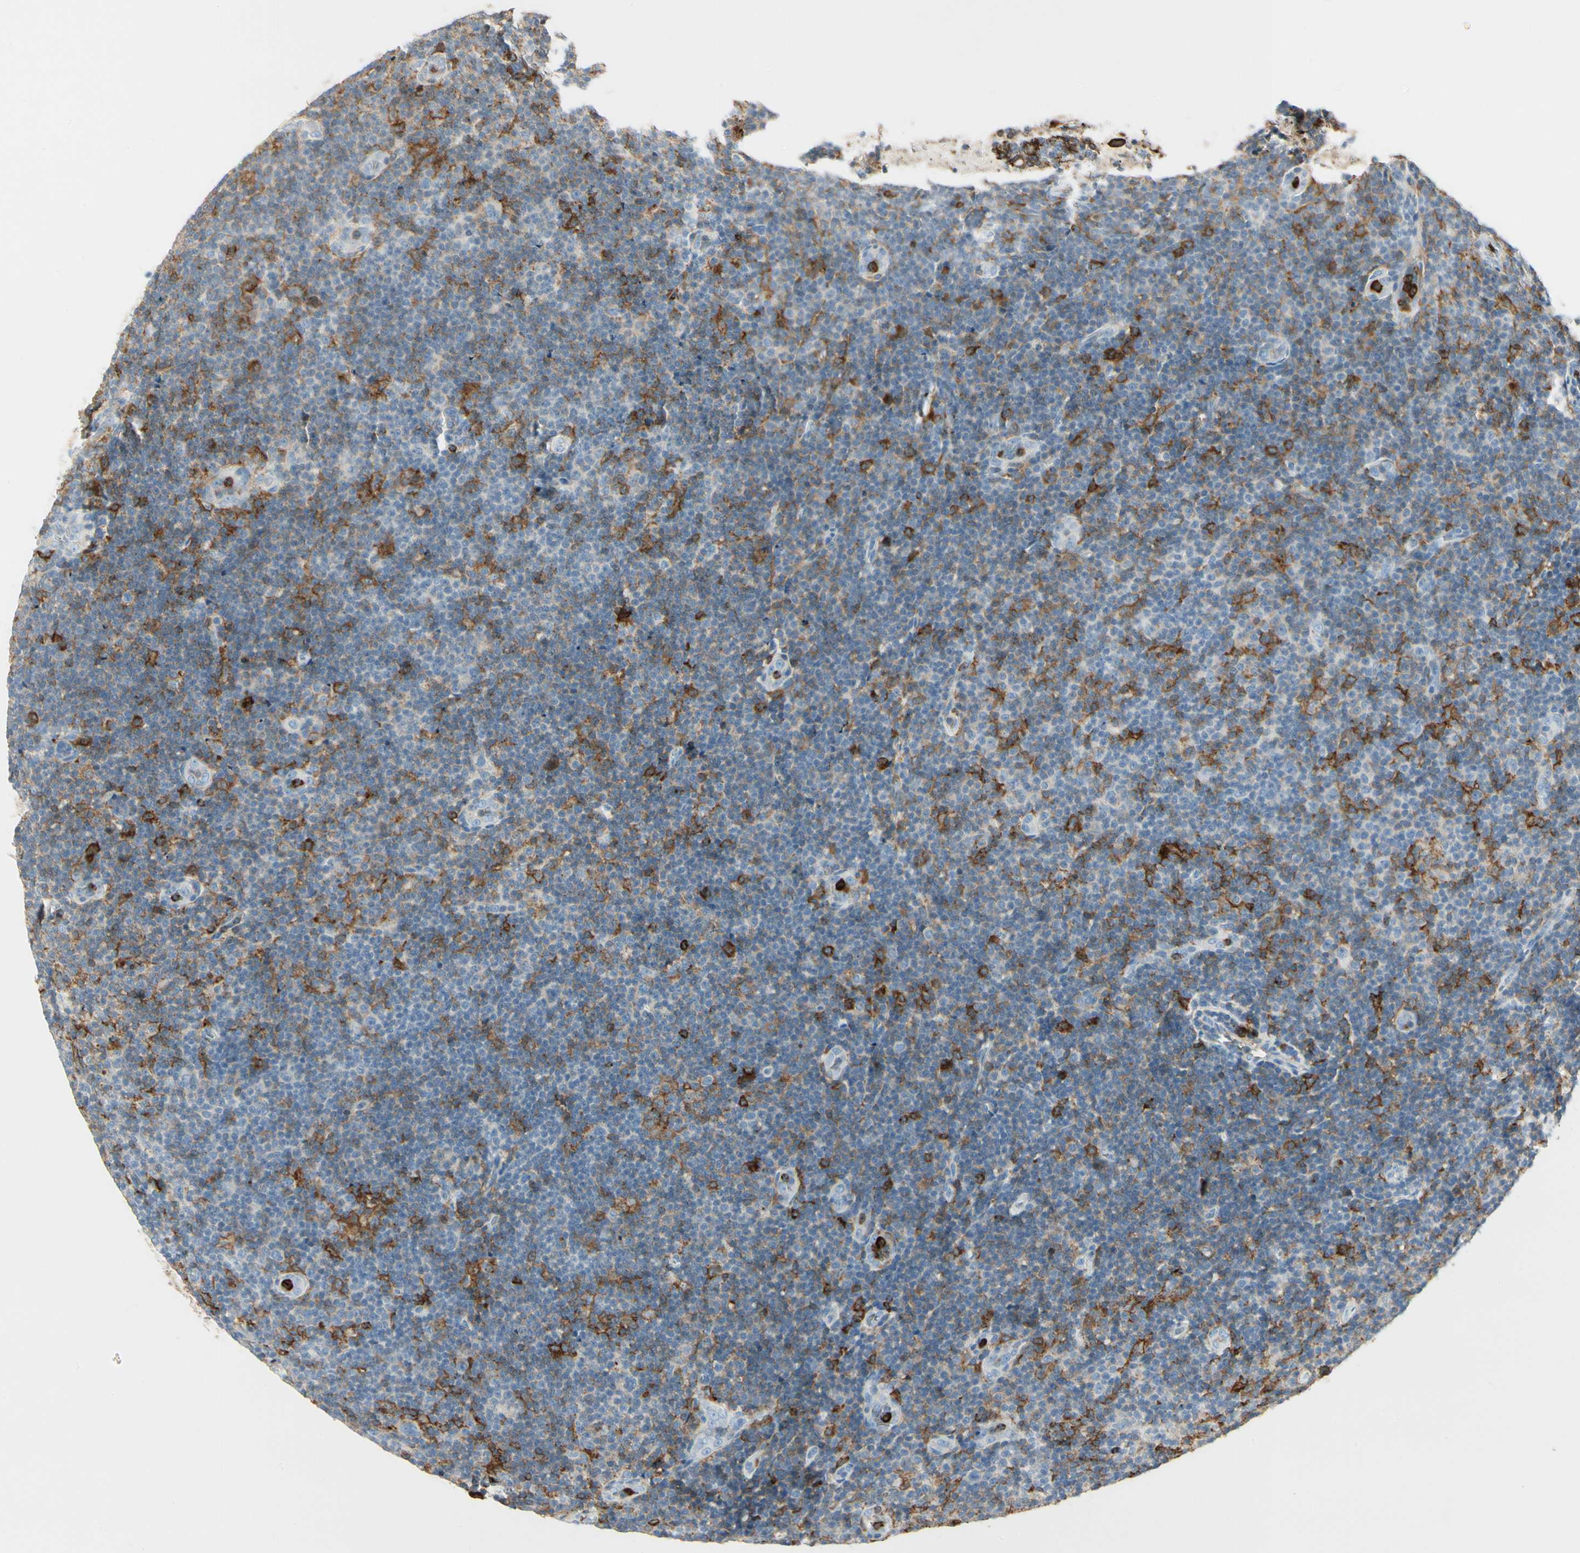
{"staining": {"intensity": "moderate", "quantity": "<25%", "location": "cytoplasmic/membranous"}, "tissue": "lymphoma", "cell_type": "Tumor cells", "image_type": "cancer", "snomed": [{"axis": "morphology", "description": "Malignant lymphoma, non-Hodgkin's type, Low grade"}, {"axis": "topography", "description": "Lymph node"}], "caption": "Low-grade malignant lymphoma, non-Hodgkin's type was stained to show a protein in brown. There is low levels of moderate cytoplasmic/membranous expression in about <25% of tumor cells.", "gene": "ITGB2", "patient": {"sex": "male", "age": 83}}